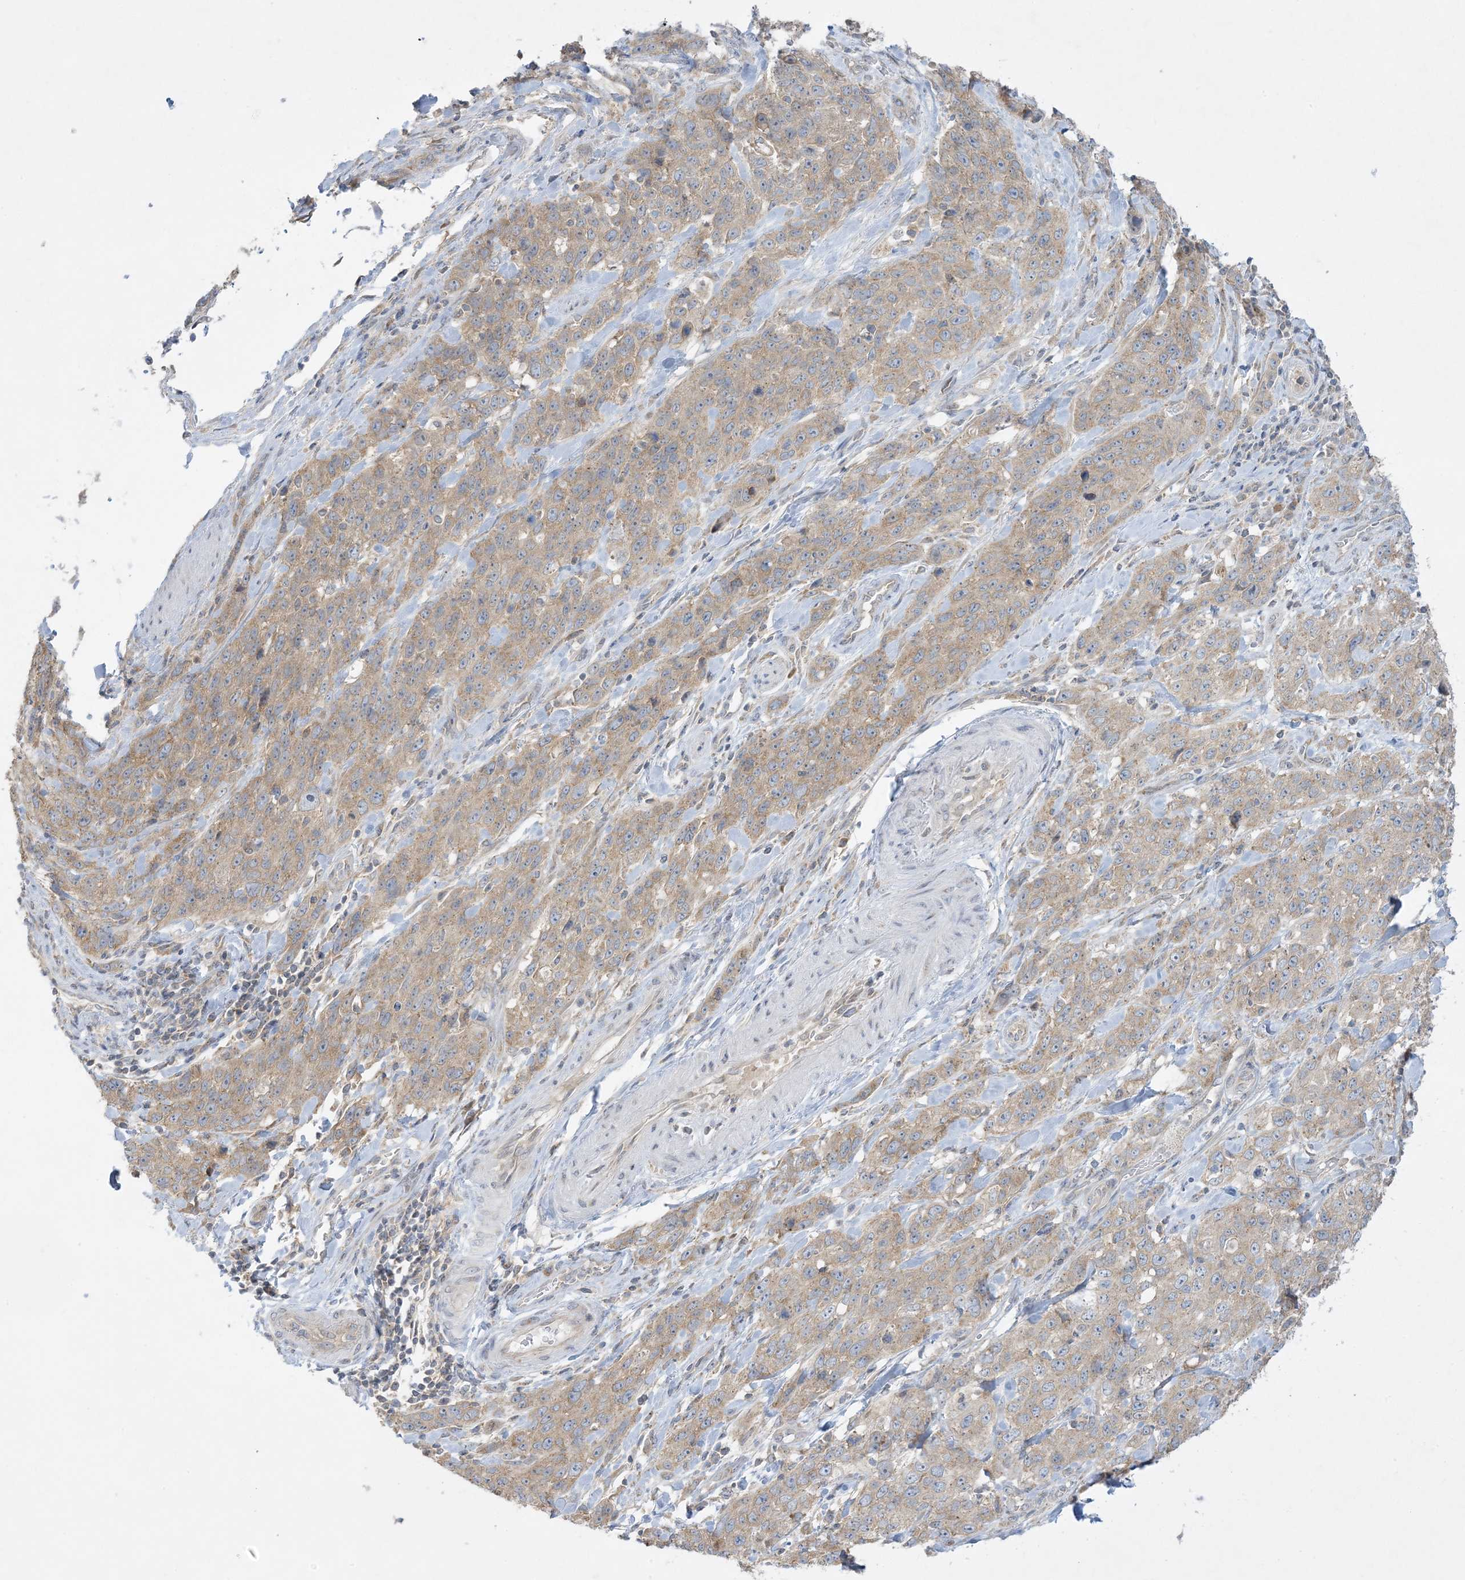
{"staining": {"intensity": "moderate", "quantity": ">75%", "location": "cytoplasmic/membranous"}, "tissue": "stomach cancer", "cell_type": "Tumor cells", "image_type": "cancer", "snomed": [{"axis": "morphology", "description": "Normal tissue, NOS"}, {"axis": "morphology", "description": "Adenocarcinoma, NOS"}, {"axis": "topography", "description": "Lymph node"}, {"axis": "topography", "description": "Stomach"}], "caption": "A brown stain highlights moderate cytoplasmic/membranous staining of a protein in human stomach adenocarcinoma tumor cells. Nuclei are stained in blue.", "gene": "RPP40", "patient": {"sex": "male", "age": 48}}